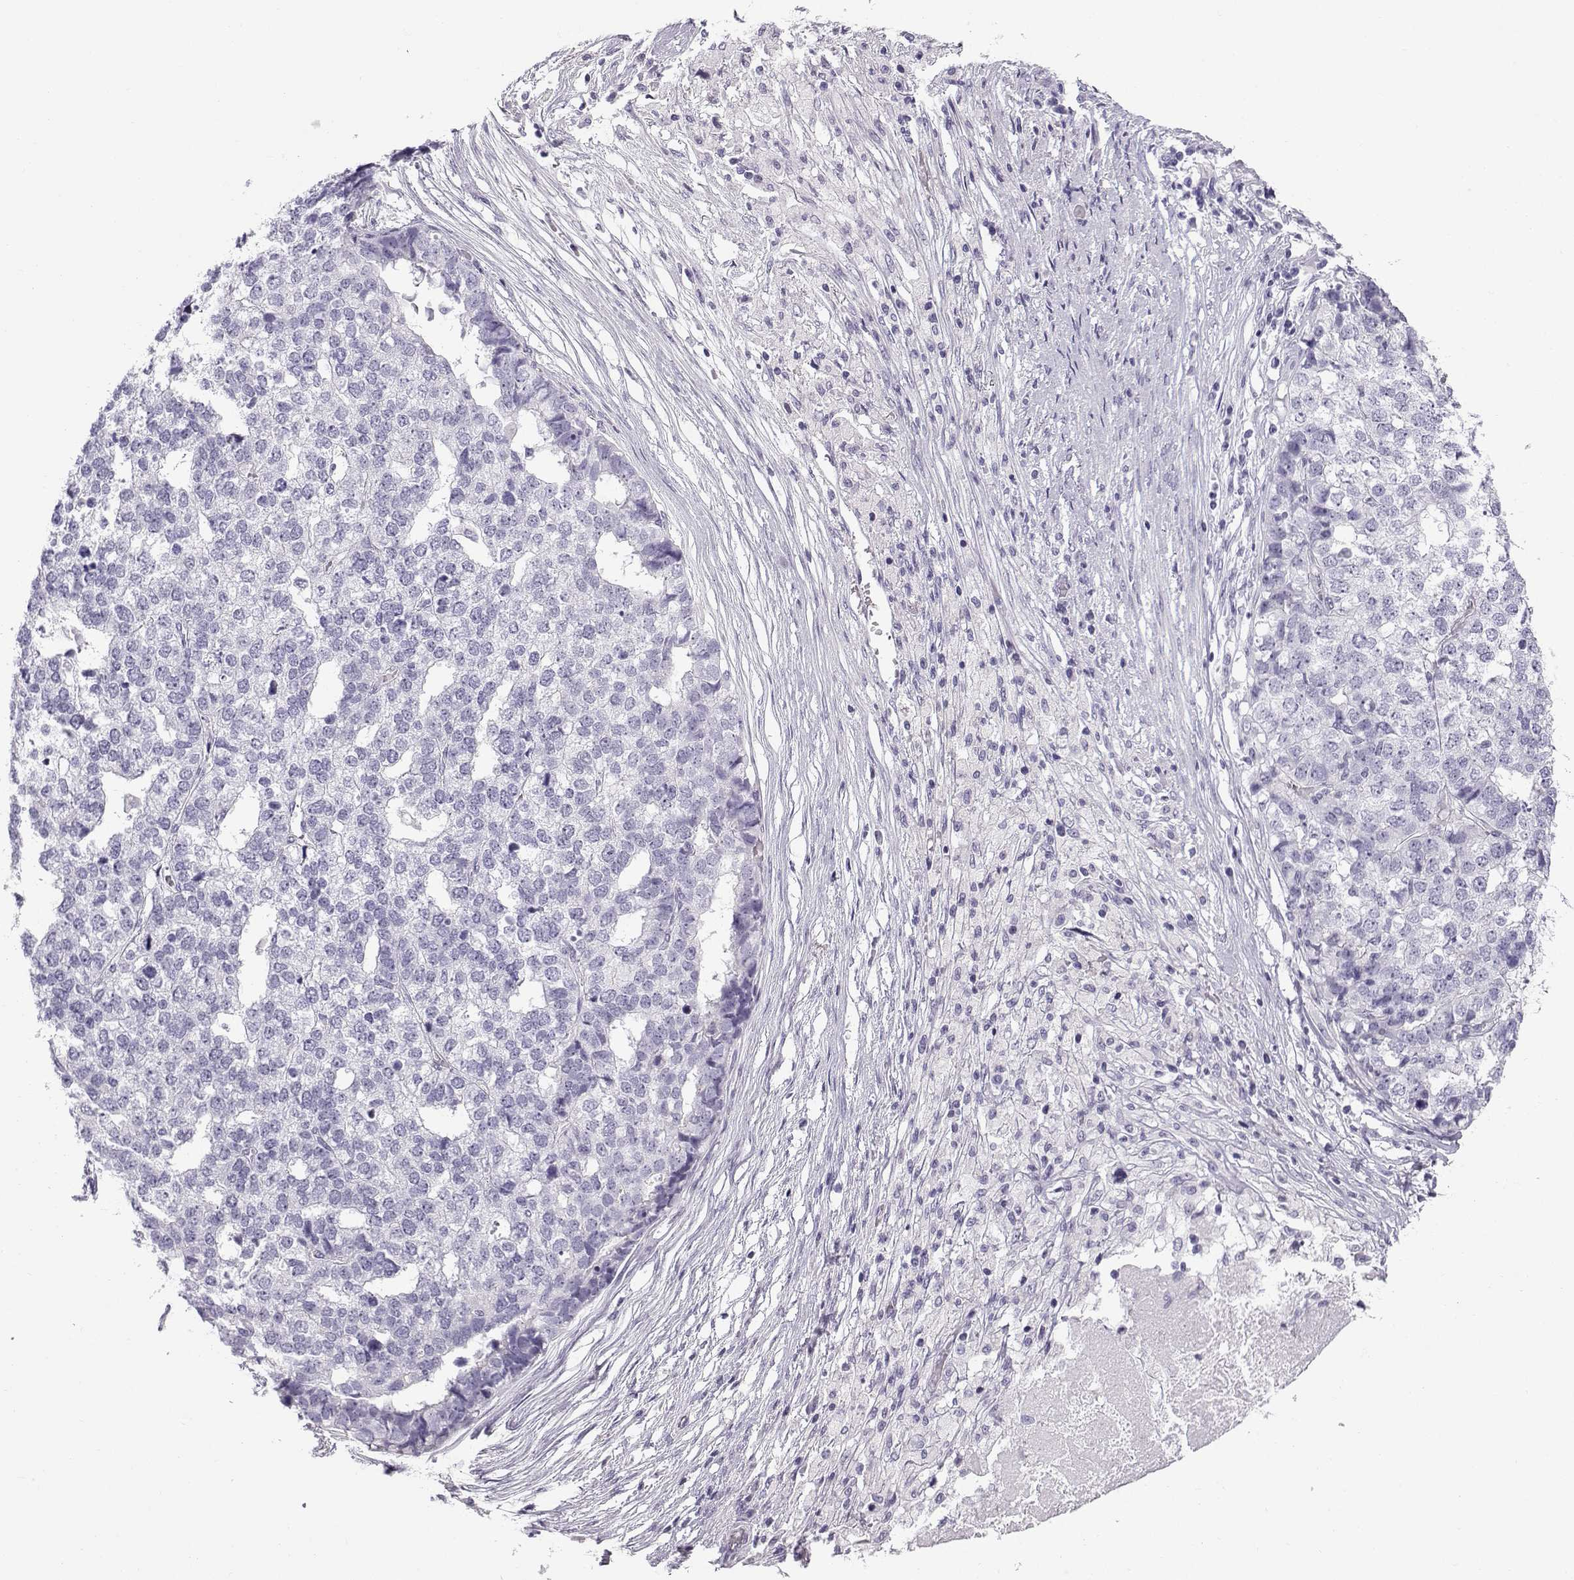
{"staining": {"intensity": "negative", "quantity": "none", "location": "none"}, "tissue": "stomach cancer", "cell_type": "Tumor cells", "image_type": "cancer", "snomed": [{"axis": "morphology", "description": "Adenocarcinoma, NOS"}, {"axis": "topography", "description": "Stomach"}], "caption": "Immunohistochemistry histopathology image of adenocarcinoma (stomach) stained for a protein (brown), which displays no staining in tumor cells.", "gene": "ZBTB8B", "patient": {"sex": "male", "age": 69}}